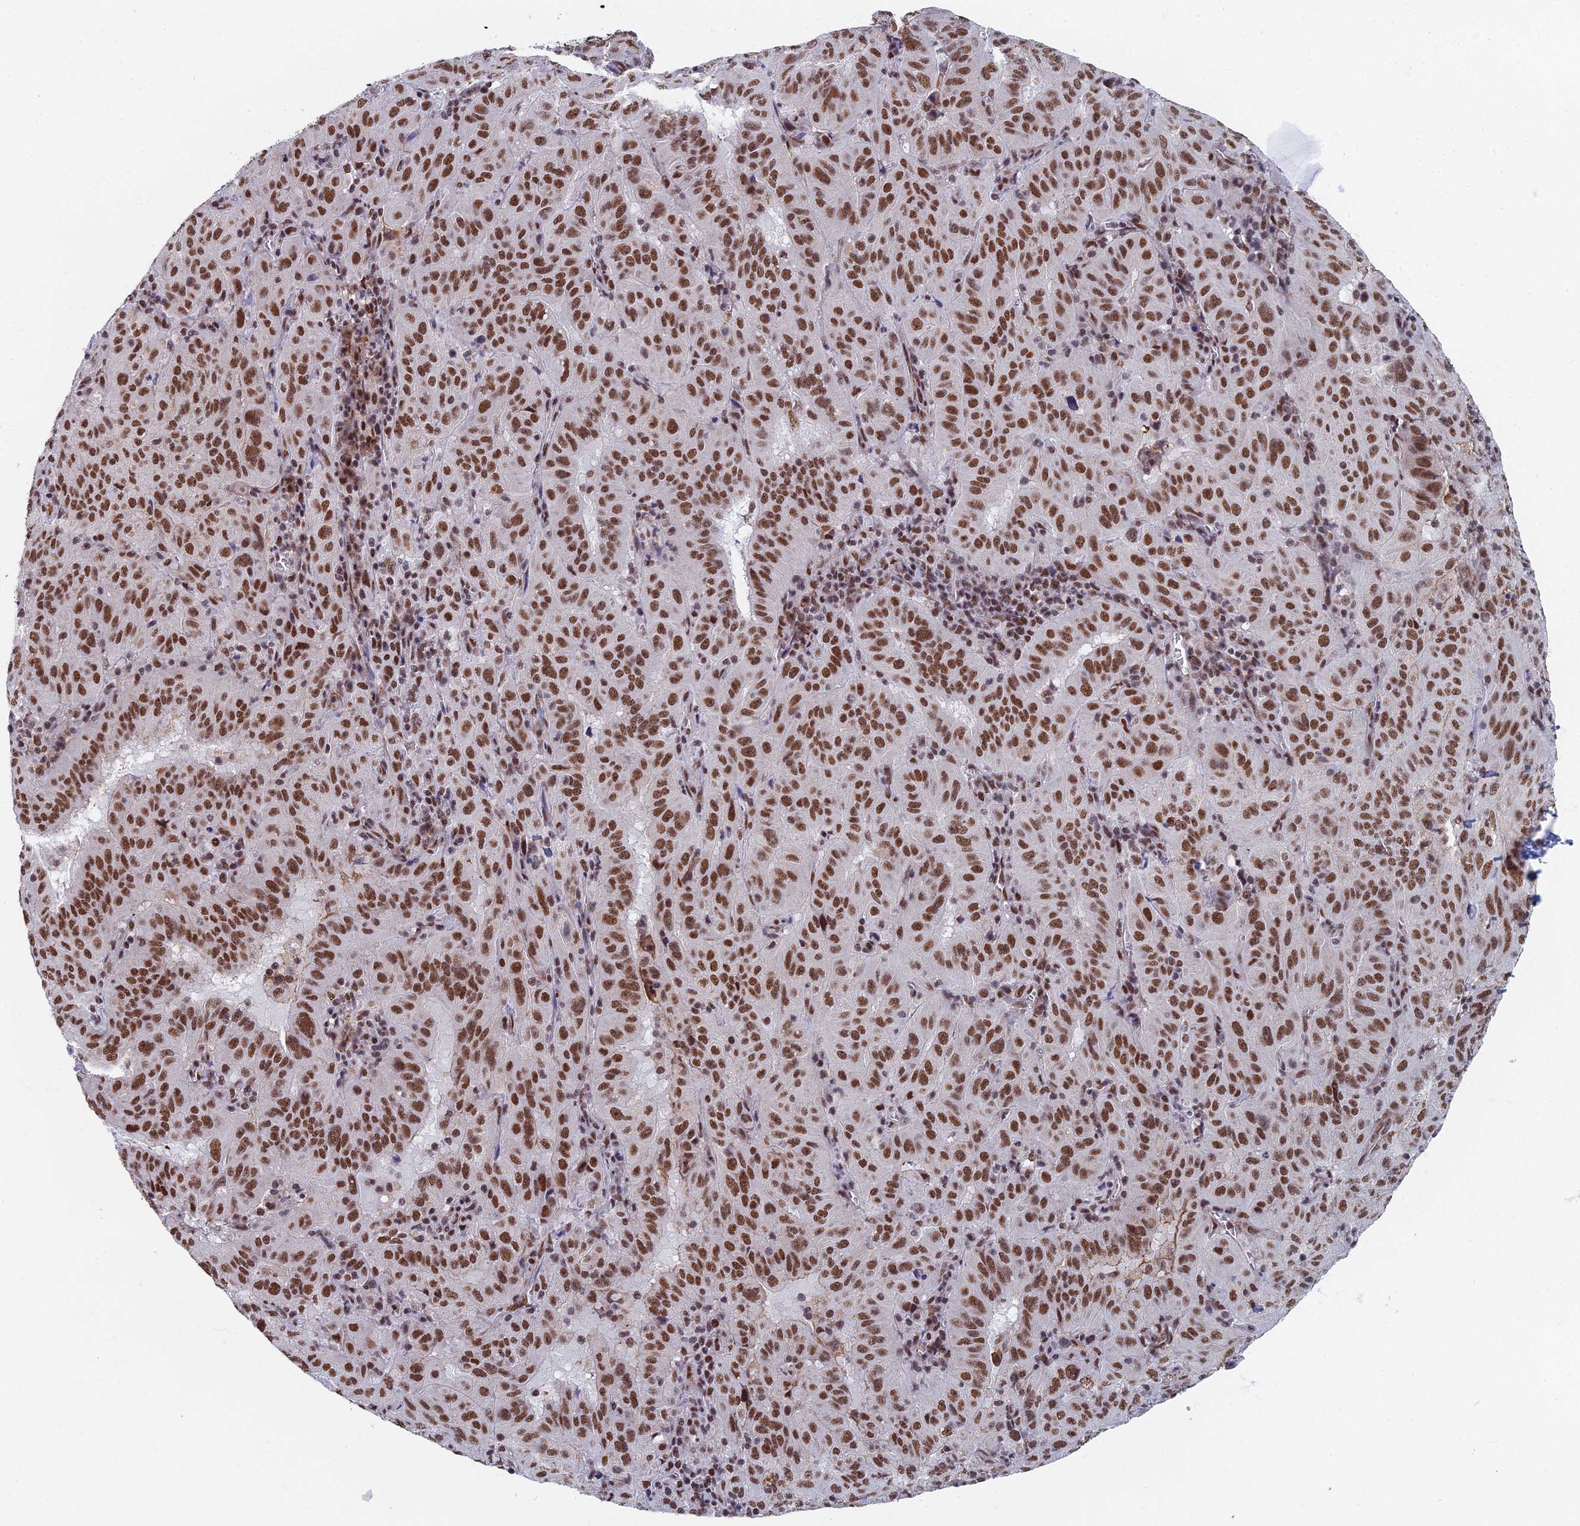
{"staining": {"intensity": "moderate", "quantity": ">75%", "location": "nuclear"}, "tissue": "pancreatic cancer", "cell_type": "Tumor cells", "image_type": "cancer", "snomed": [{"axis": "morphology", "description": "Adenocarcinoma, NOS"}, {"axis": "topography", "description": "Pancreas"}], "caption": "Protein analysis of adenocarcinoma (pancreatic) tissue displays moderate nuclear staining in approximately >75% of tumor cells.", "gene": "TAF13", "patient": {"sex": "male", "age": 63}}